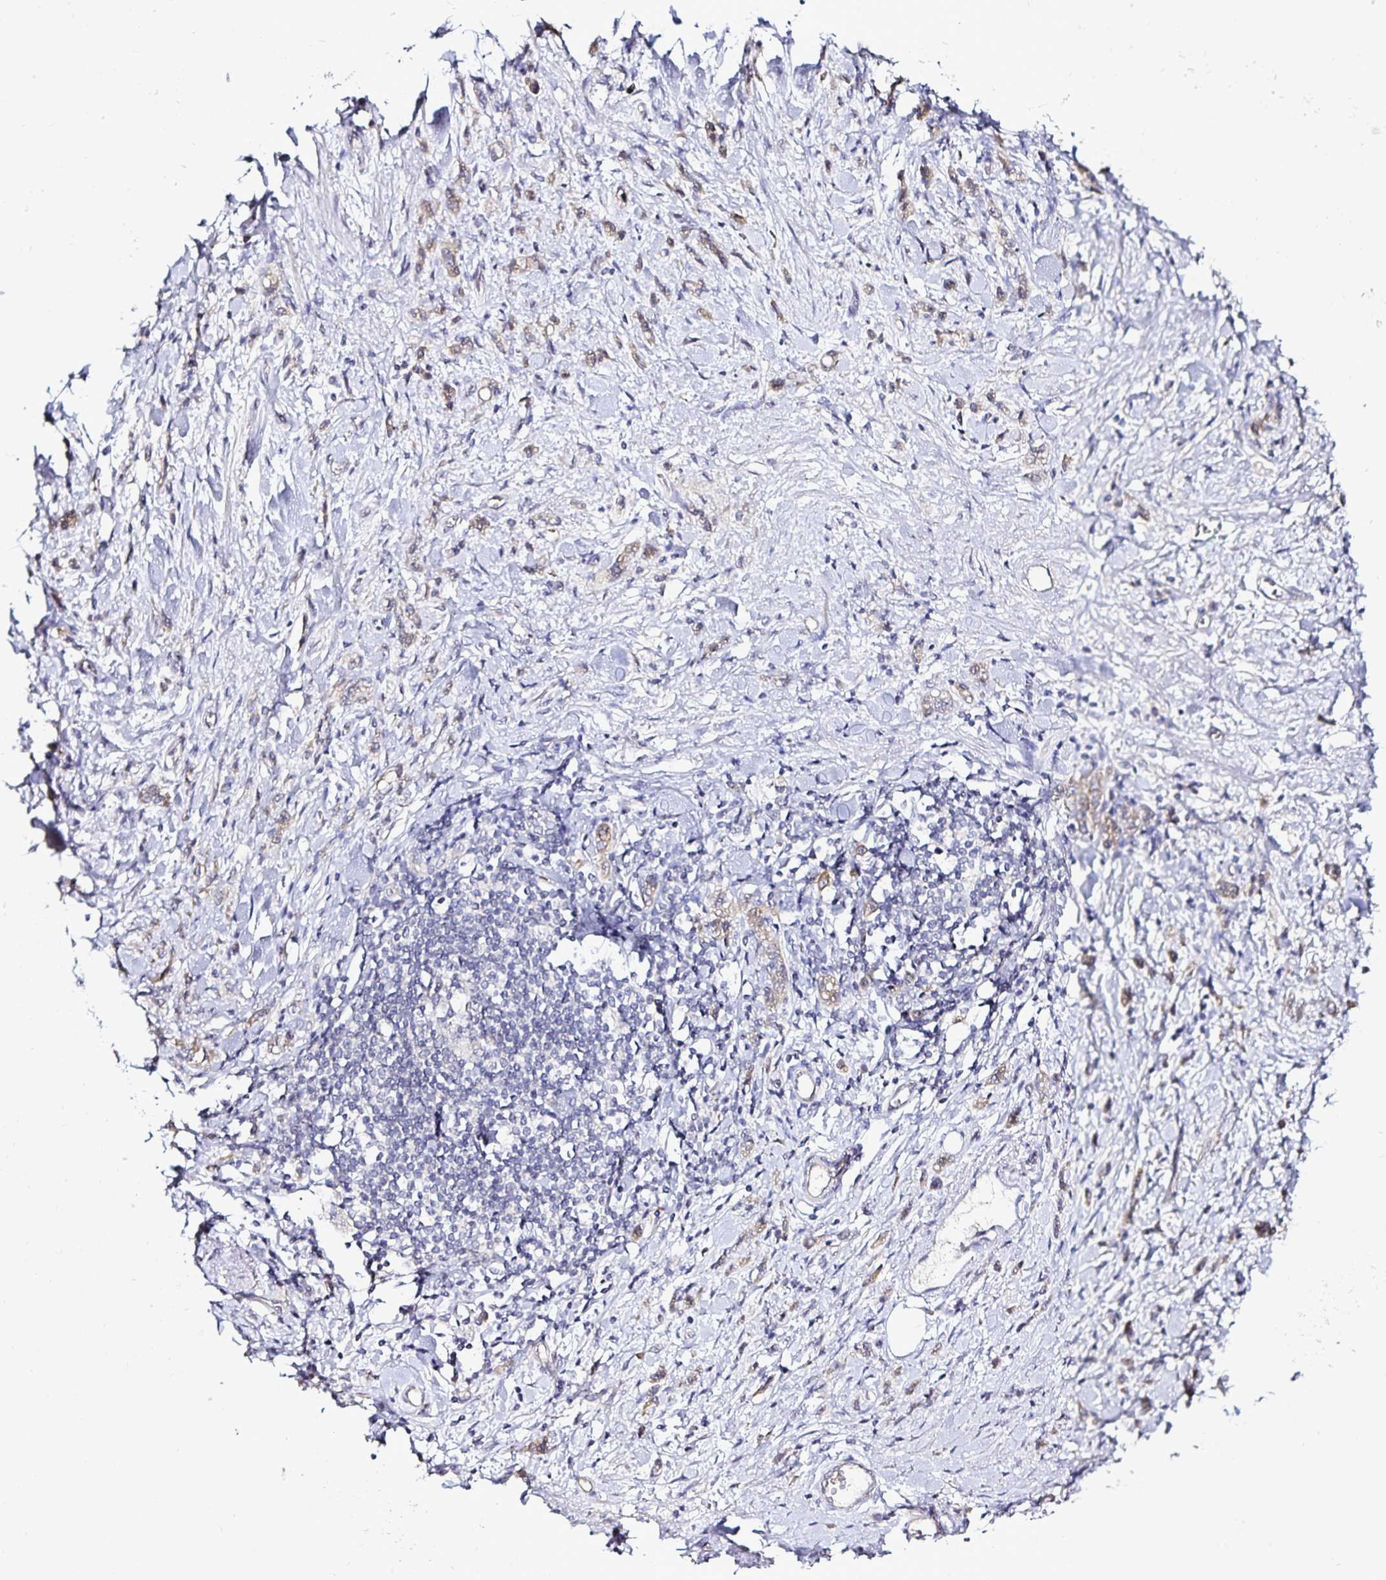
{"staining": {"intensity": "weak", "quantity": "25%-75%", "location": "cytoplasmic/membranous"}, "tissue": "stomach cancer", "cell_type": "Tumor cells", "image_type": "cancer", "snomed": [{"axis": "morphology", "description": "Adenocarcinoma, NOS"}, {"axis": "topography", "description": "Stomach"}], "caption": "DAB immunohistochemical staining of human stomach adenocarcinoma reveals weak cytoplasmic/membranous protein staining in about 25%-75% of tumor cells.", "gene": "ACSL5", "patient": {"sex": "male", "age": 77}}